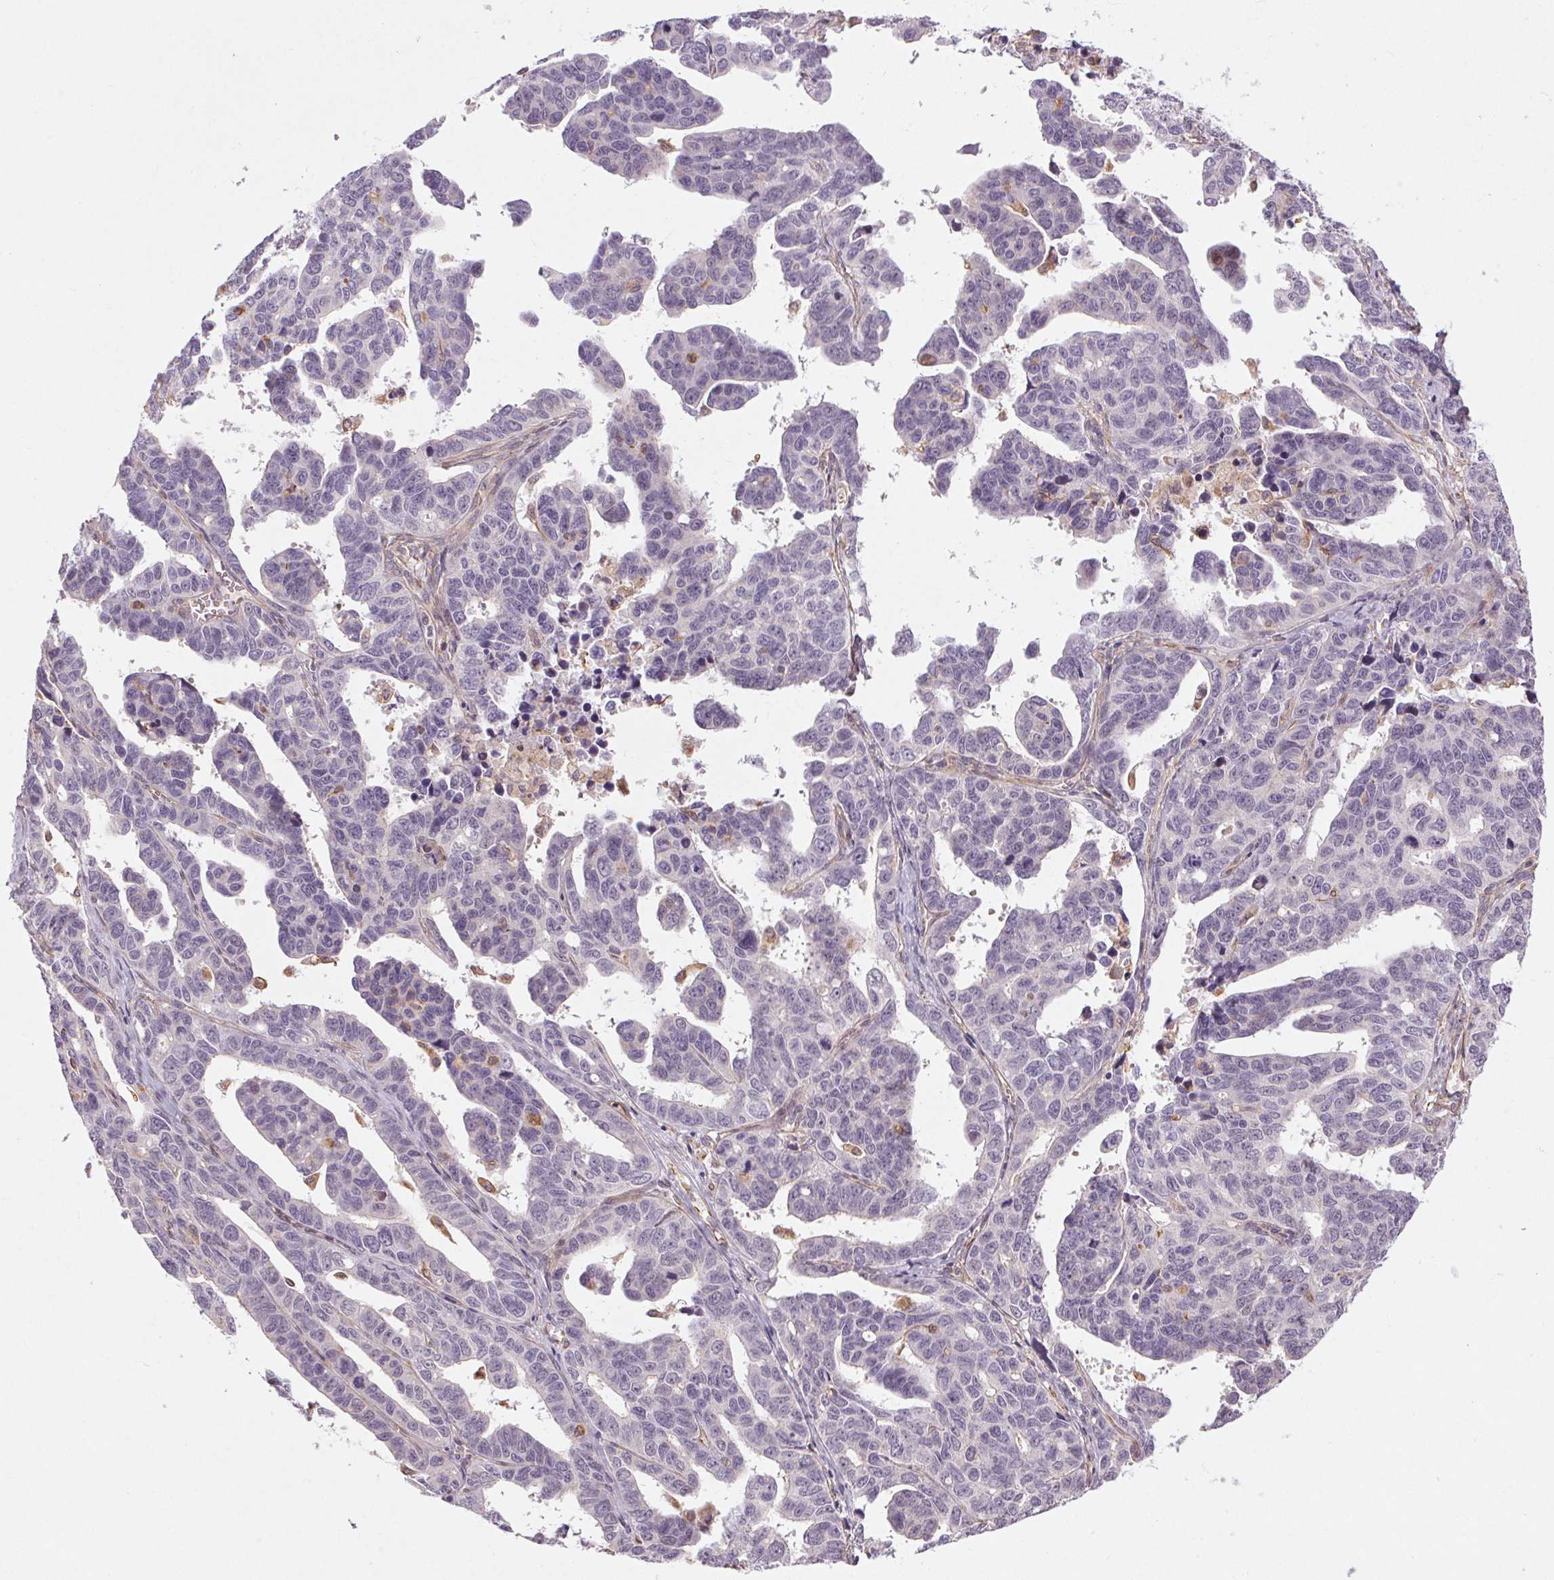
{"staining": {"intensity": "negative", "quantity": "none", "location": "none"}, "tissue": "ovarian cancer", "cell_type": "Tumor cells", "image_type": "cancer", "snomed": [{"axis": "morphology", "description": "Cystadenocarcinoma, serous, NOS"}, {"axis": "topography", "description": "Ovary"}], "caption": "A histopathology image of ovarian serous cystadenocarcinoma stained for a protein exhibits no brown staining in tumor cells.", "gene": "CCSER1", "patient": {"sex": "female", "age": 69}}